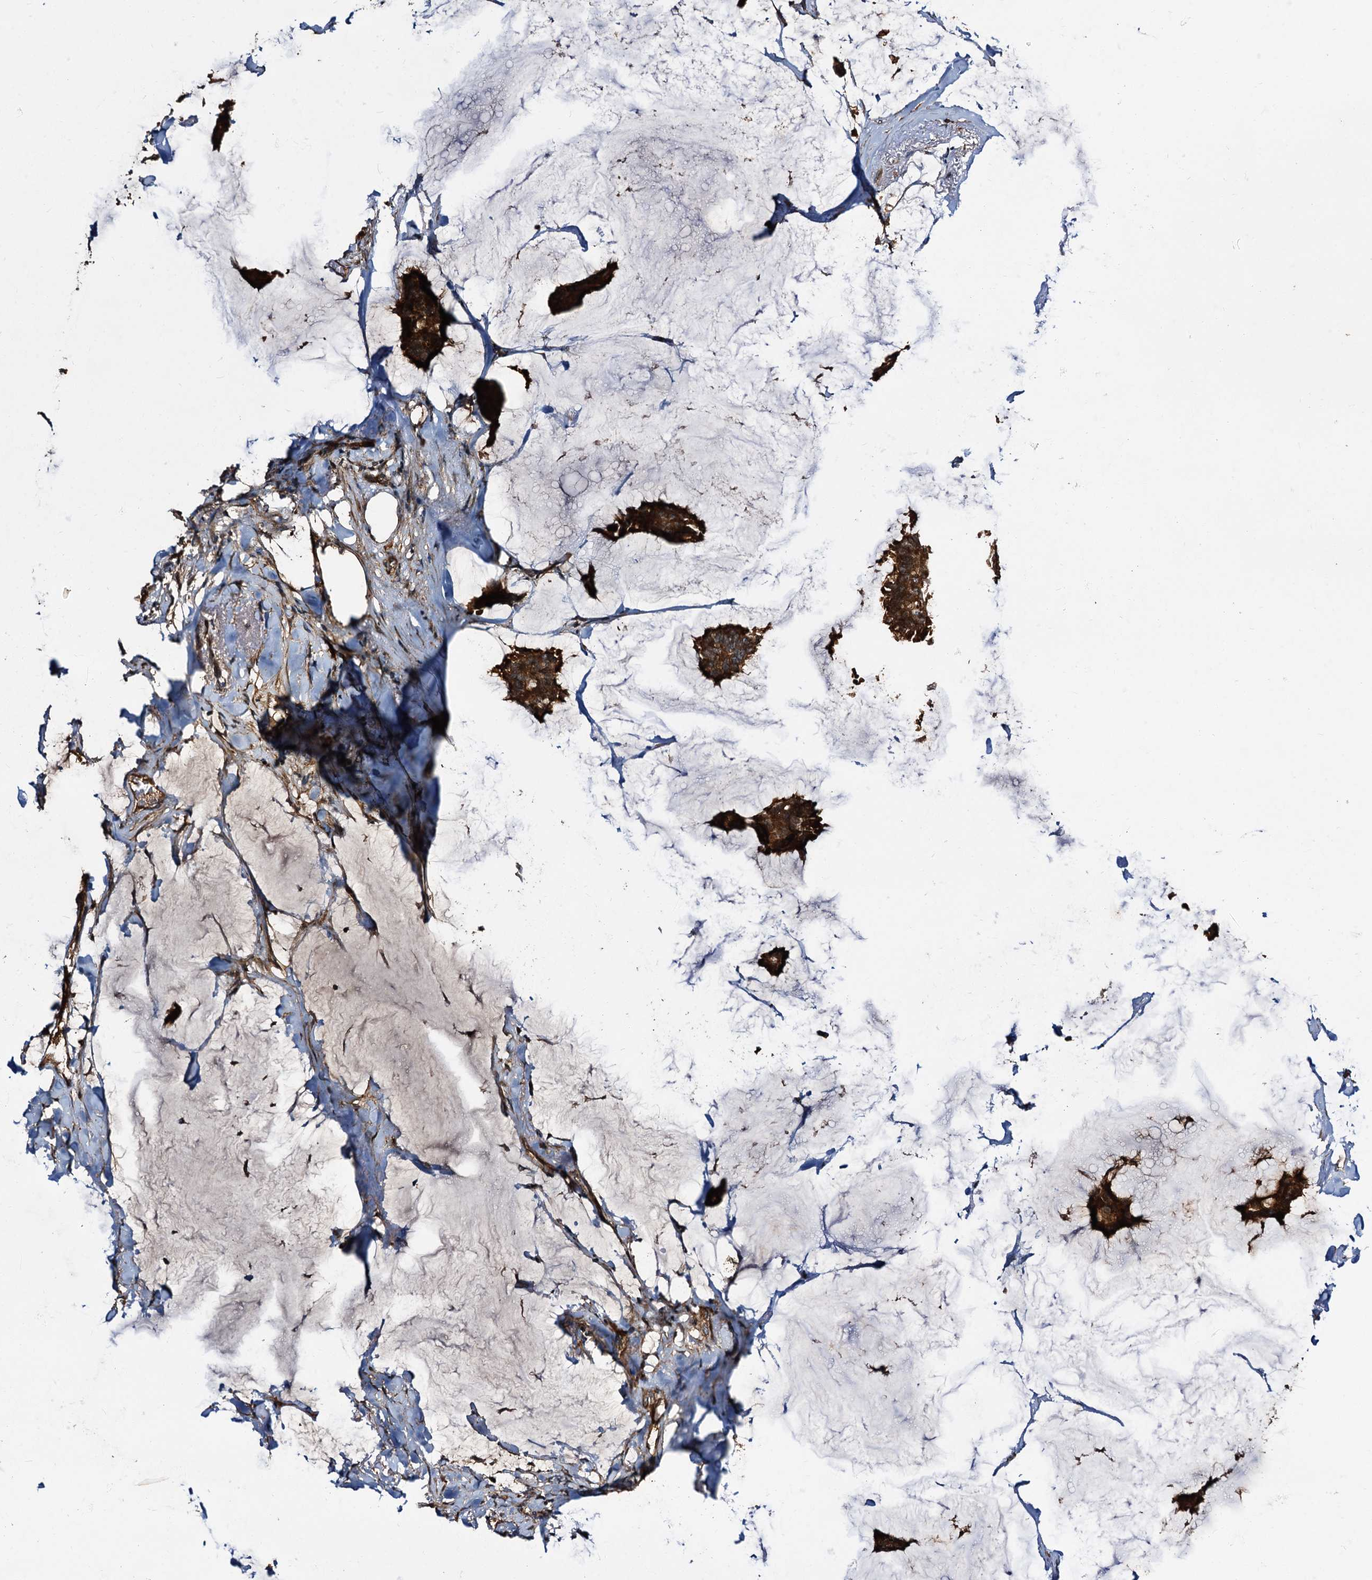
{"staining": {"intensity": "strong", "quantity": ">75%", "location": "cytoplasmic/membranous"}, "tissue": "breast cancer", "cell_type": "Tumor cells", "image_type": "cancer", "snomed": [{"axis": "morphology", "description": "Duct carcinoma"}, {"axis": "topography", "description": "Breast"}], "caption": "High-power microscopy captured an immunohistochemistry (IHC) micrograph of breast cancer (intraductal carcinoma), revealing strong cytoplasmic/membranous positivity in about >75% of tumor cells. (DAB (3,3'-diaminobenzidine) IHC, brown staining for protein, blue staining for nuclei).", "gene": "PEX5", "patient": {"sex": "female", "age": 93}}